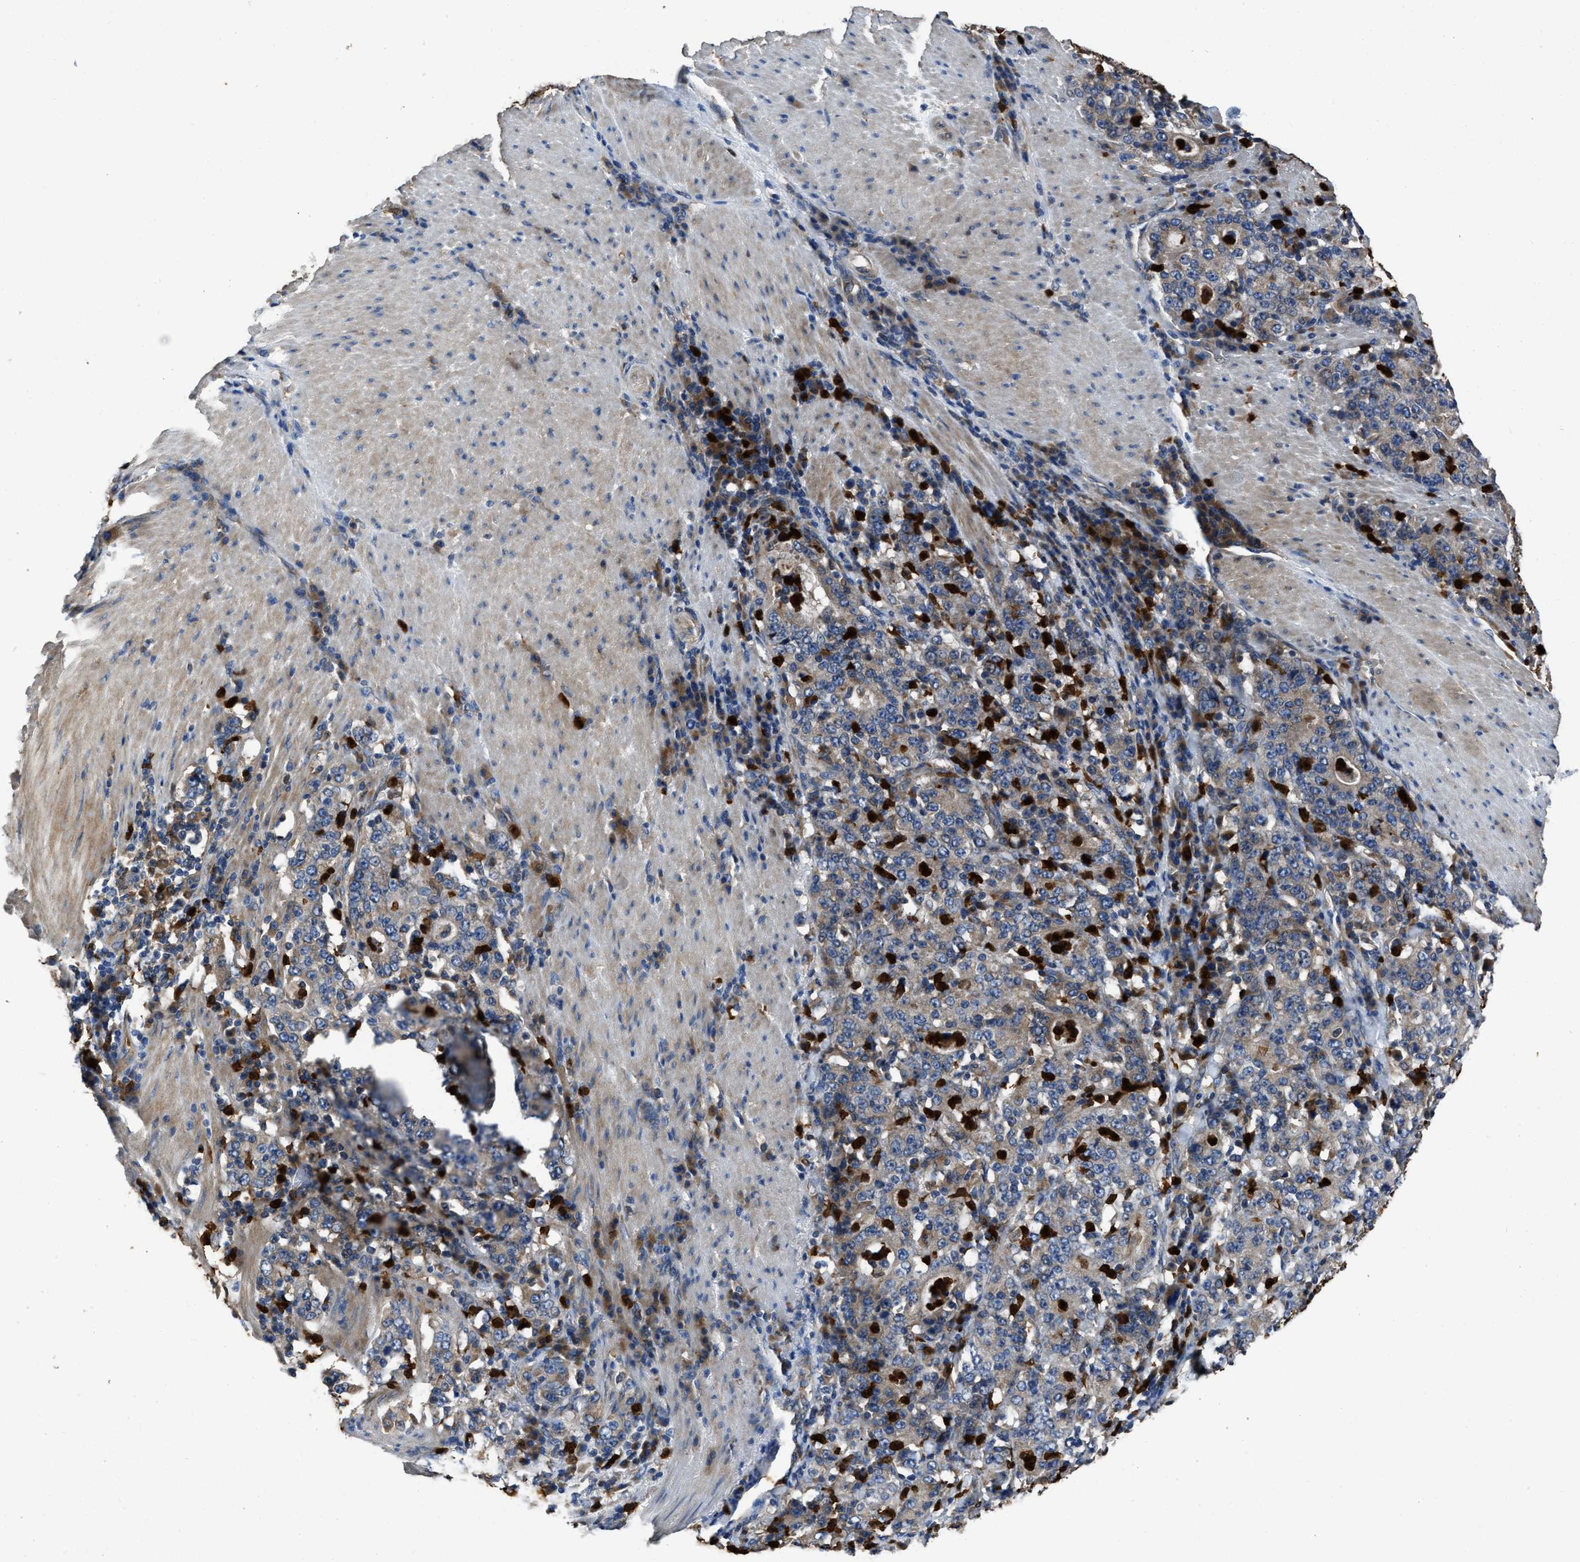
{"staining": {"intensity": "weak", "quantity": "<25%", "location": "cytoplasmic/membranous"}, "tissue": "stomach cancer", "cell_type": "Tumor cells", "image_type": "cancer", "snomed": [{"axis": "morphology", "description": "Normal tissue, NOS"}, {"axis": "morphology", "description": "Adenocarcinoma, NOS"}, {"axis": "topography", "description": "Stomach, upper"}, {"axis": "topography", "description": "Stomach"}], "caption": "Immunohistochemistry histopathology image of human adenocarcinoma (stomach) stained for a protein (brown), which reveals no staining in tumor cells. The staining was performed using DAB to visualize the protein expression in brown, while the nuclei were stained in blue with hematoxylin (Magnification: 20x).", "gene": "ANGPT1", "patient": {"sex": "male", "age": 59}}